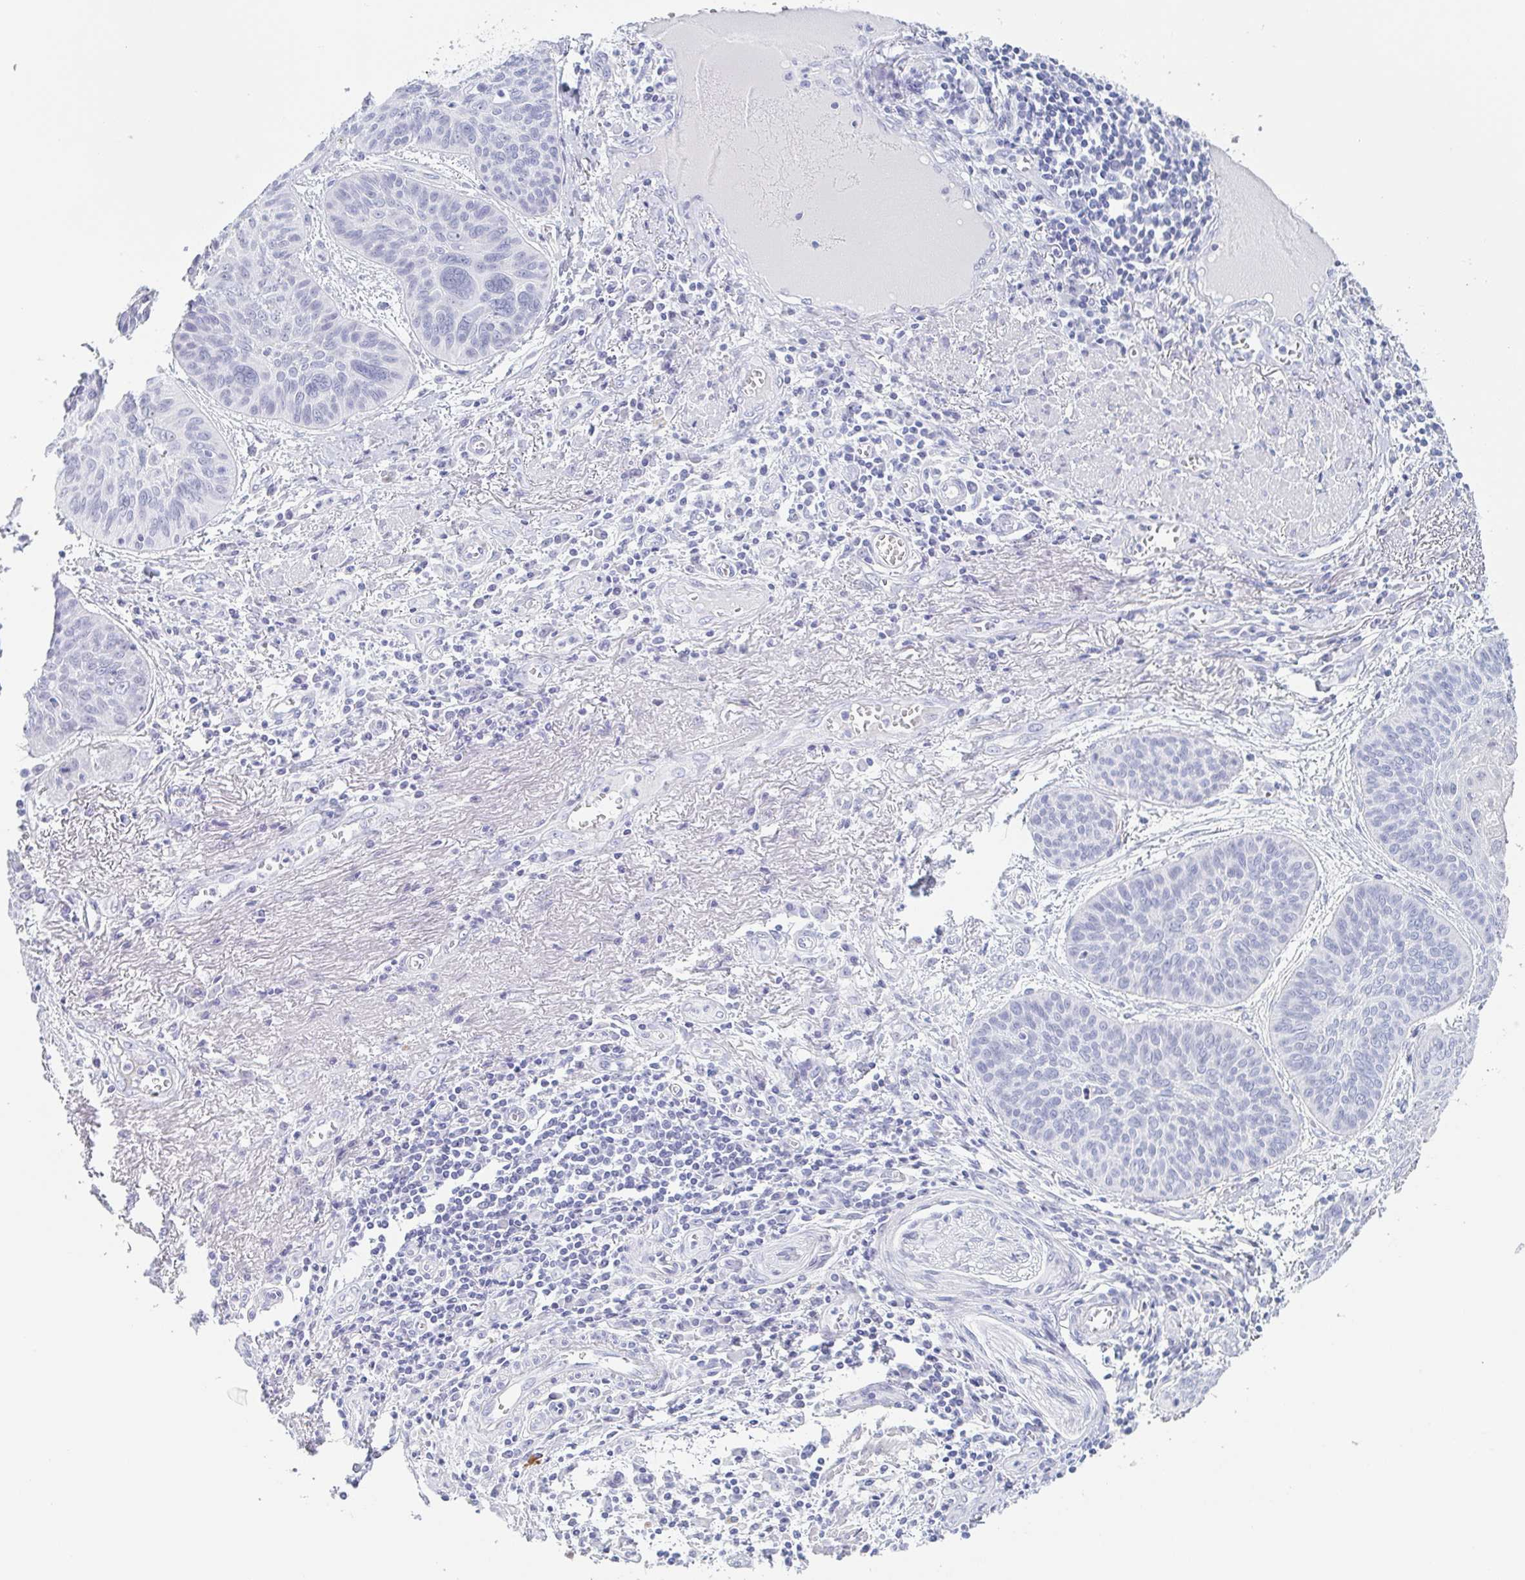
{"staining": {"intensity": "negative", "quantity": "none", "location": "none"}, "tissue": "lung cancer", "cell_type": "Tumor cells", "image_type": "cancer", "snomed": [{"axis": "morphology", "description": "Squamous cell carcinoma, NOS"}, {"axis": "topography", "description": "Lung"}], "caption": "Tumor cells show no significant protein positivity in lung cancer.", "gene": "REG4", "patient": {"sex": "male", "age": 74}}